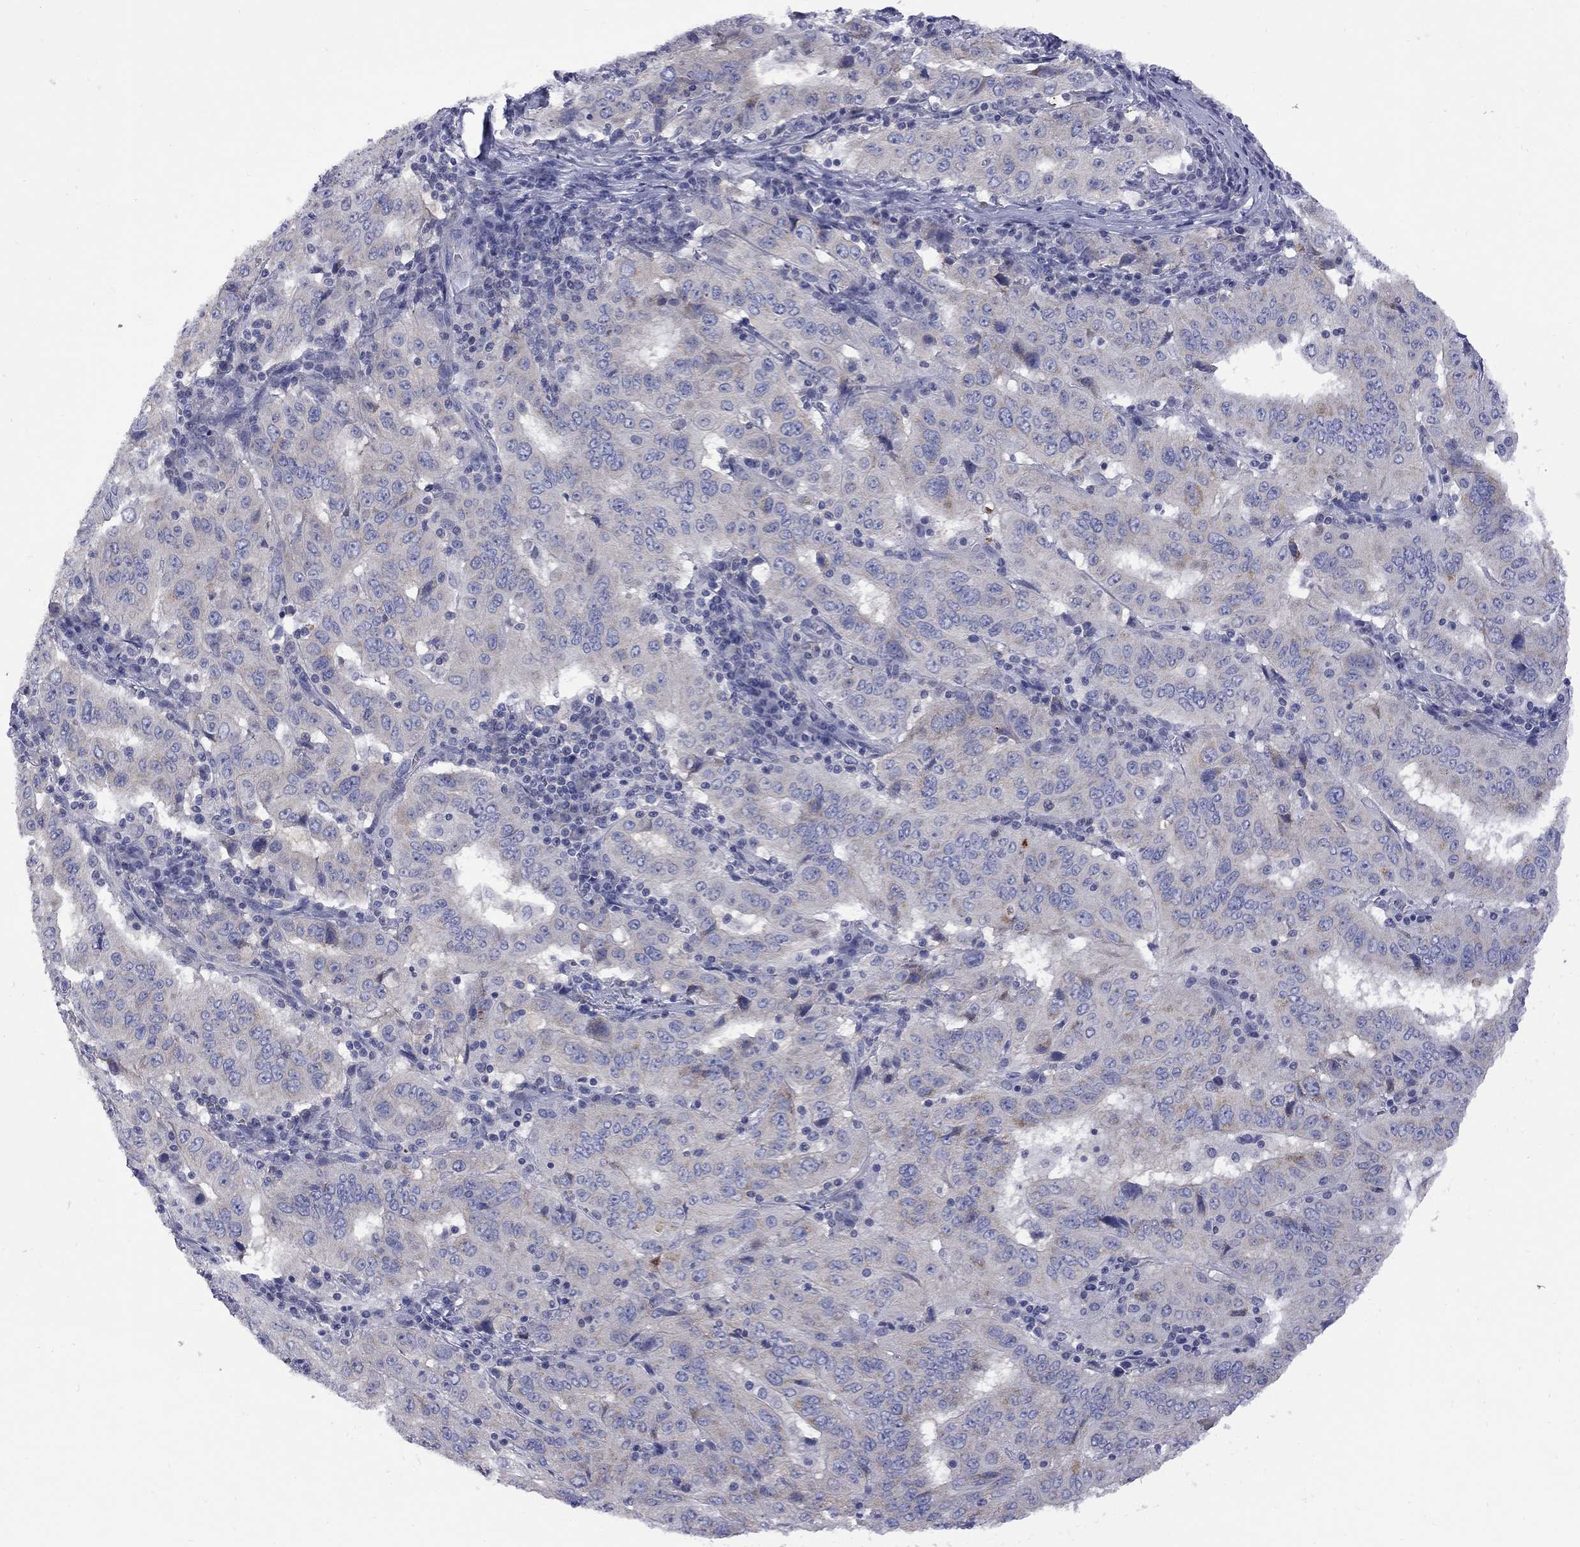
{"staining": {"intensity": "weak", "quantity": "<25%", "location": "cytoplasmic/membranous"}, "tissue": "pancreatic cancer", "cell_type": "Tumor cells", "image_type": "cancer", "snomed": [{"axis": "morphology", "description": "Adenocarcinoma, NOS"}, {"axis": "topography", "description": "Pancreas"}], "caption": "A histopathology image of human adenocarcinoma (pancreatic) is negative for staining in tumor cells.", "gene": "ABCB4", "patient": {"sex": "male", "age": 63}}